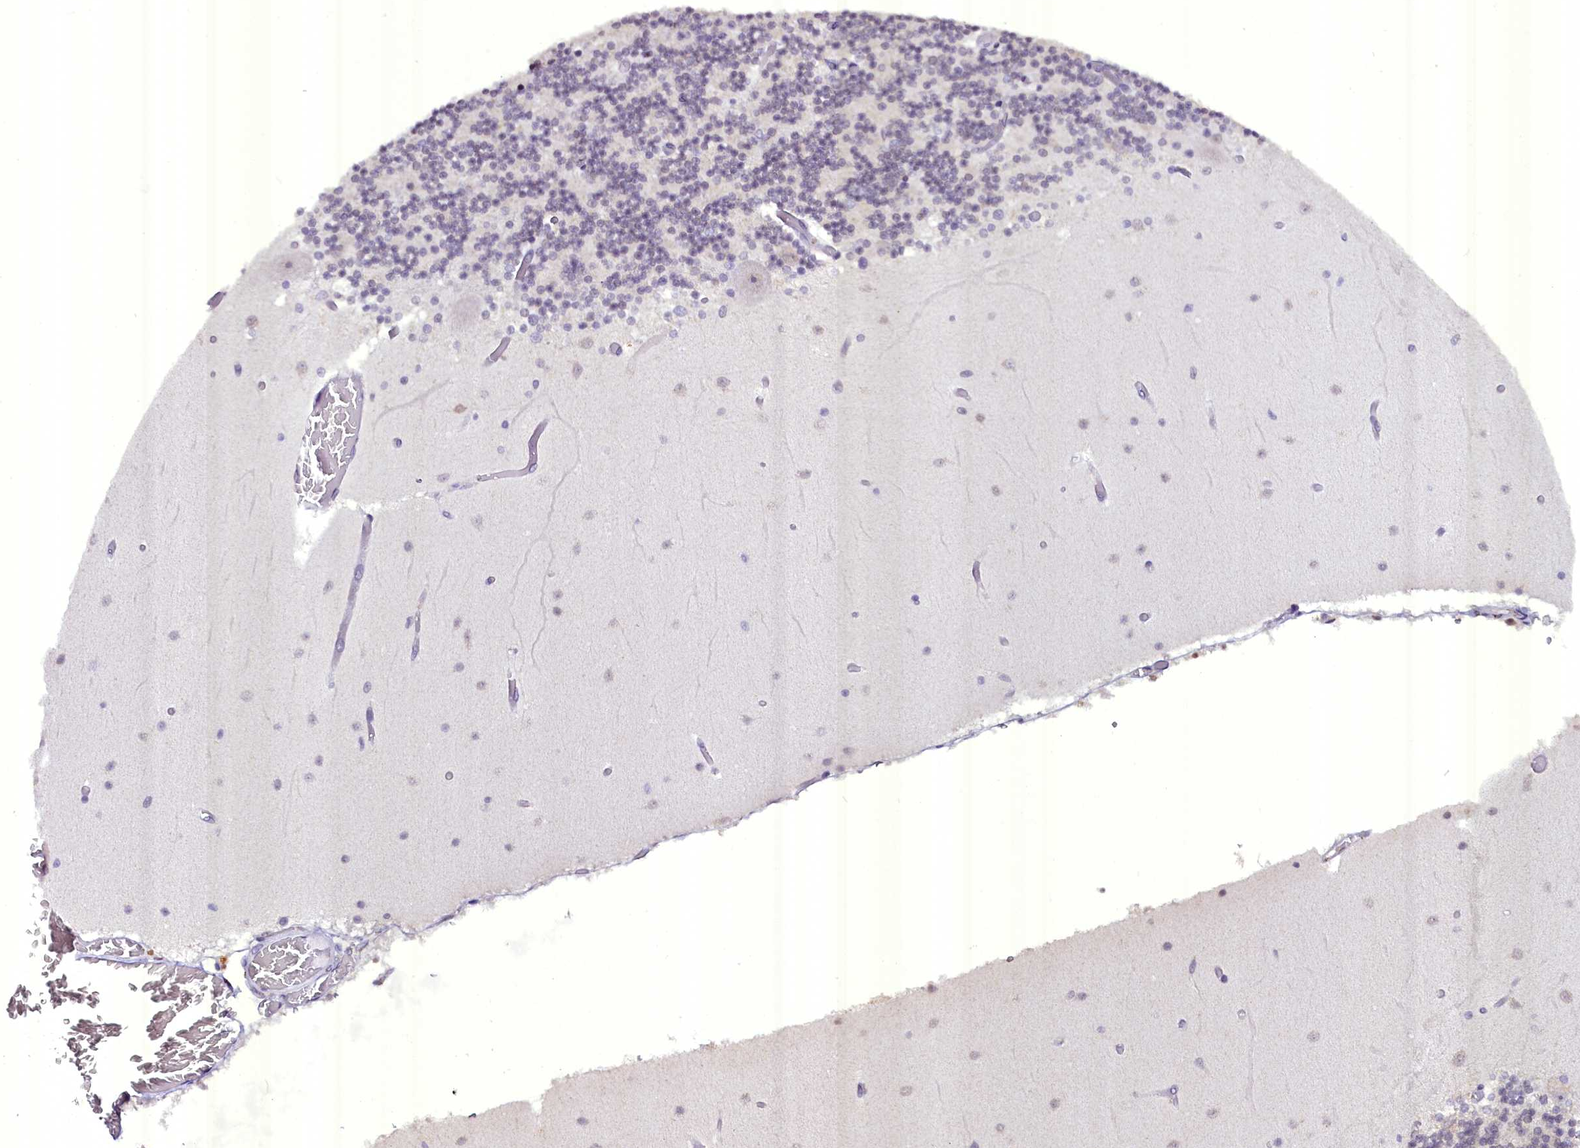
{"staining": {"intensity": "negative", "quantity": "none", "location": "none"}, "tissue": "cerebellum", "cell_type": "Cells in granular layer", "image_type": "normal", "snomed": [{"axis": "morphology", "description": "Normal tissue, NOS"}, {"axis": "topography", "description": "Cerebellum"}], "caption": "A high-resolution micrograph shows immunohistochemistry (IHC) staining of benign cerebellum, which exhibits no significant staining in cells in granular layer. (Immunohistochemistry, brightfield microscopy, high magnification).", "gene": "NCBP1", "patient": {"sex": "female", "age": 28}}